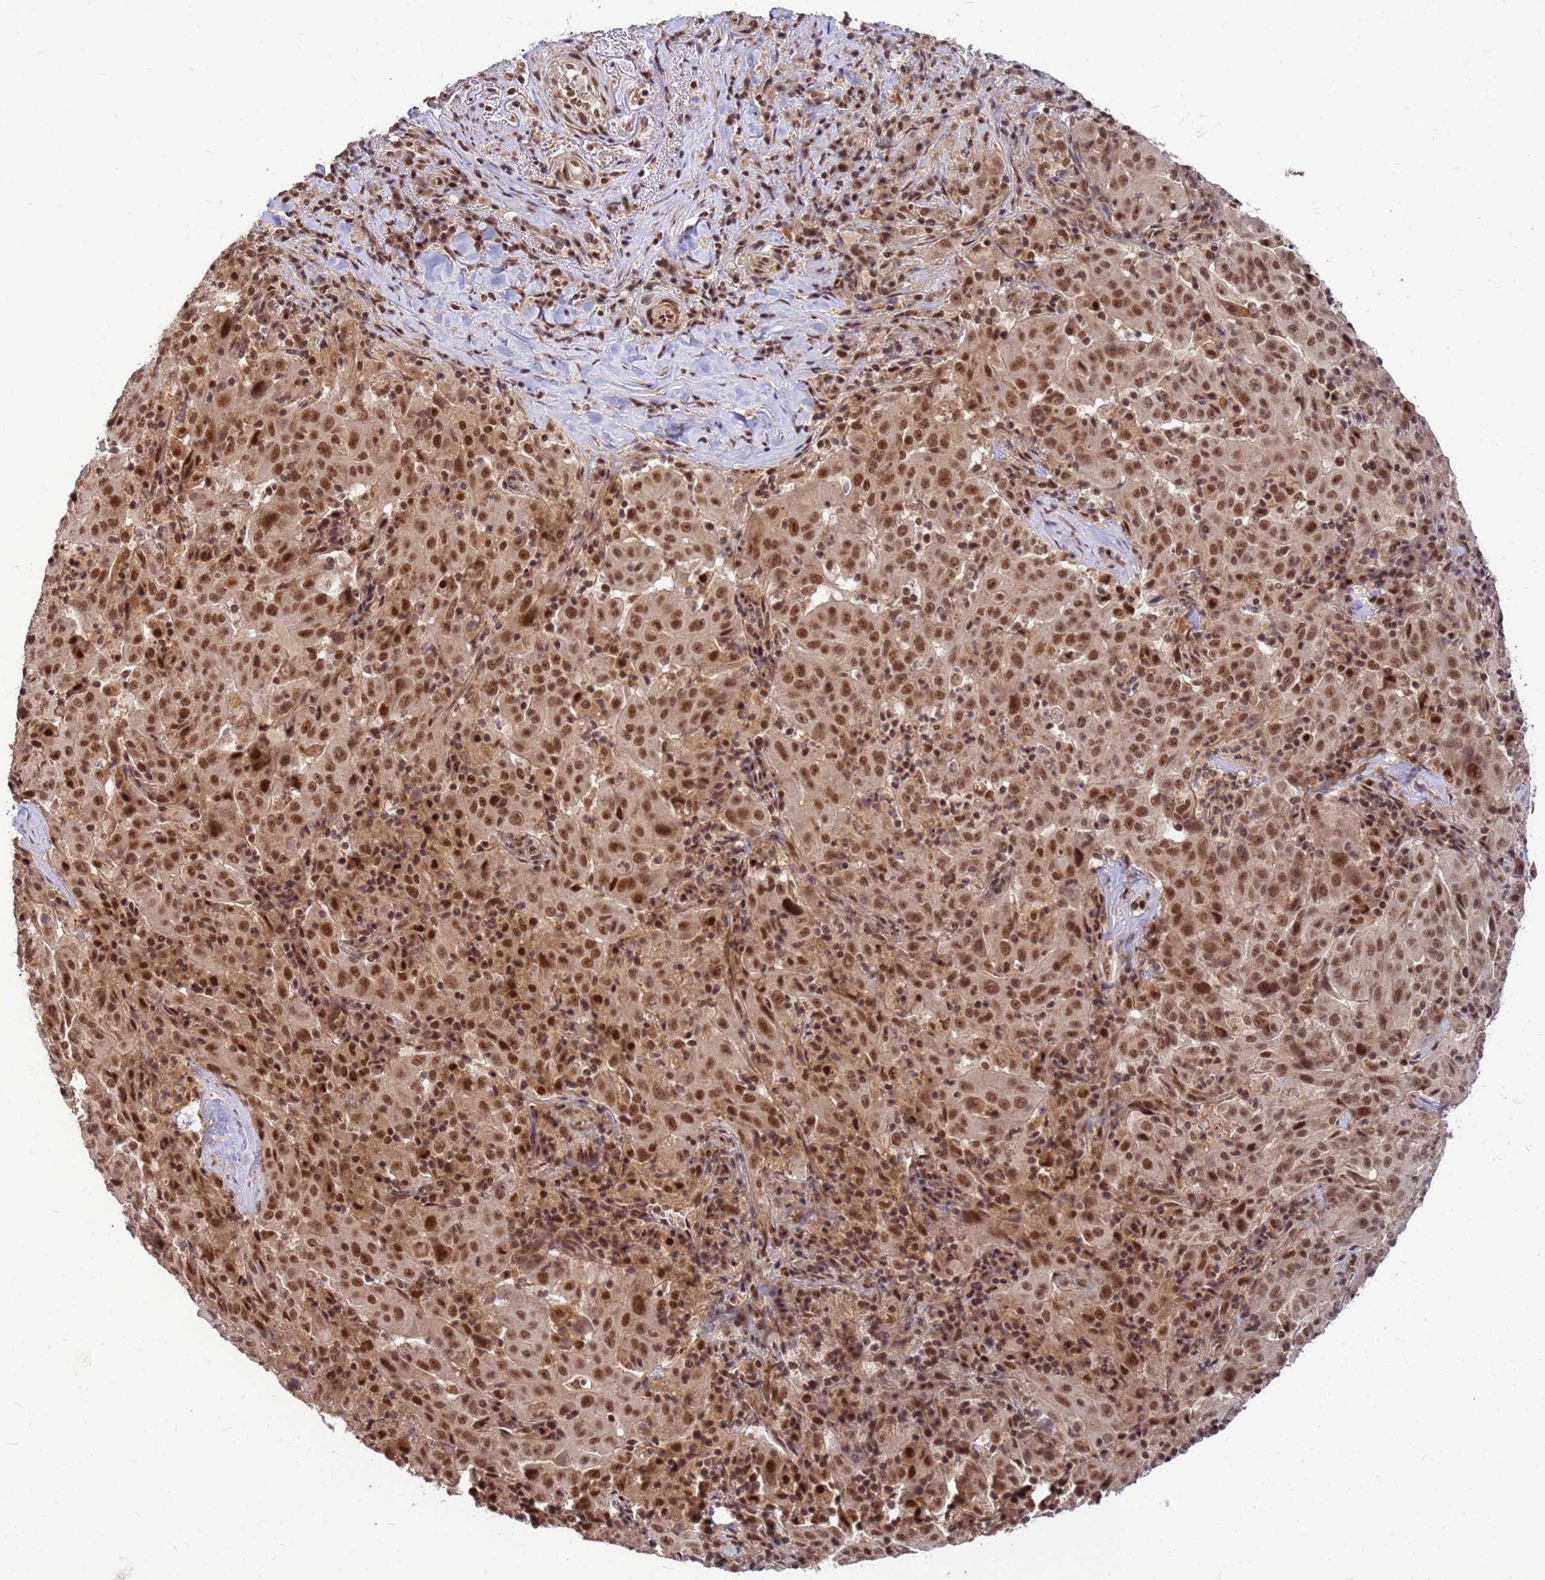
{"staining": {"intensity": "moderate", "quantity": ">75%", "location": "nuclear"}, "tissue": "pancreatic cancer", "cell_type": "Tumor cells", "image_type": "cancer", "snomed": [{"axis": "morphology", "description": "Adenocarcinoma, NOS"}, {"axis": "topography", "description": "Pancreas"}], "caption": "A photomicrograph showing moderate nuclear expression in about >75% of tumor cells in pancreatic adenocarcinoma, as visualized by brown immunohistochemical staining.", "gene": "NCBP2", "patient": {"sex": "male", "age": 63}}